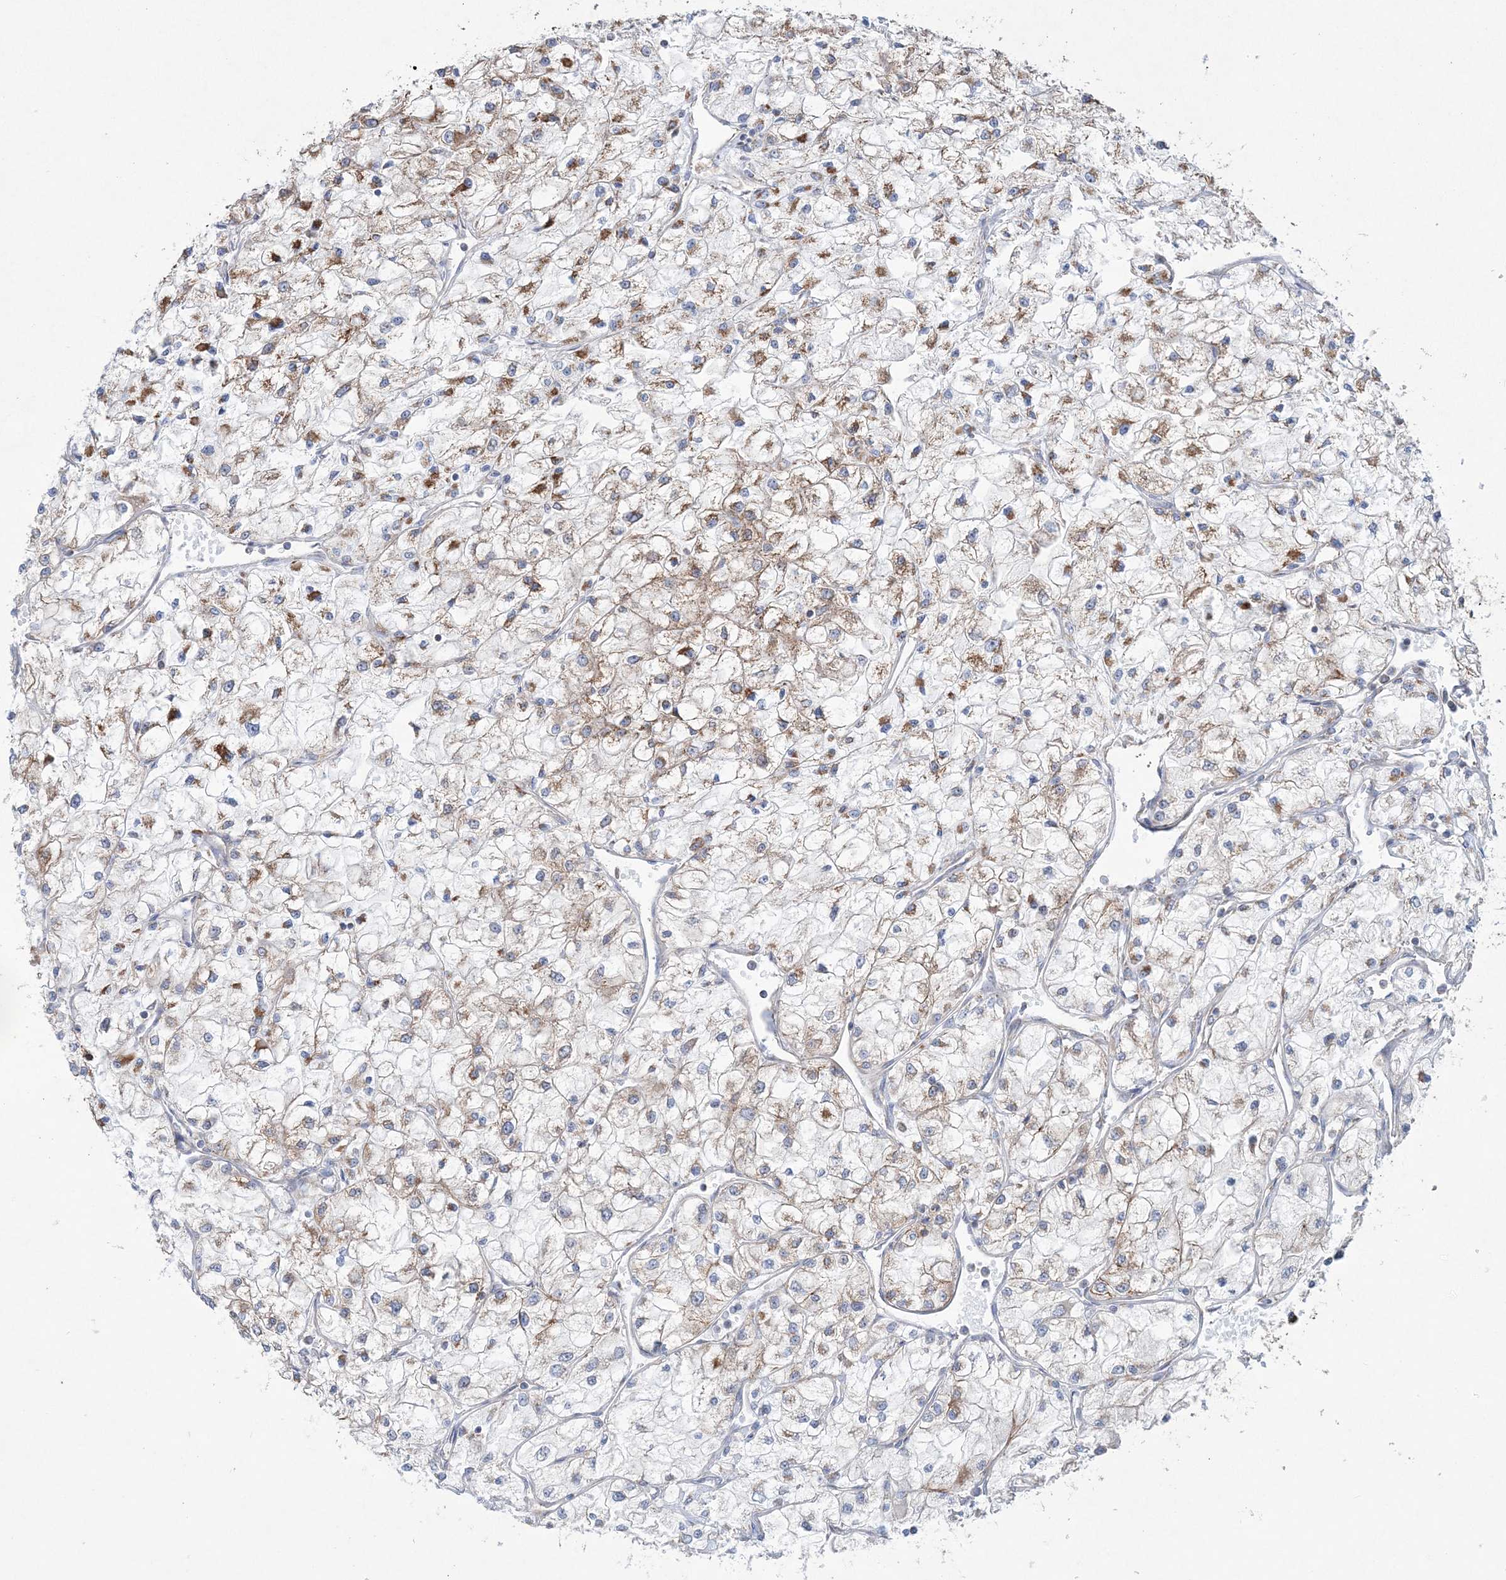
{"staining": {"intensity": "moderate", "quantity": "25%-75%", "location": "cytoplasmic/membranous"}, "tissue": "renal cancer", "cell_type": "Tumor cells", "image_type": "cancer", "snomed": [{"axis": "morphology", "description": "Adenocarcinoma, NOS"}, {"axis": "topography", "description": "Kidney"}], "caption": "Renal cancer (adenocarcinoma) stained with immunohistochemistry (IHC) demonstrates moderate cytoplasmic/membranous expression in approximately 25%-75% of tumor cells.", "gene": "TTC7A", "patient": {"sex": "male", "age": 80}}